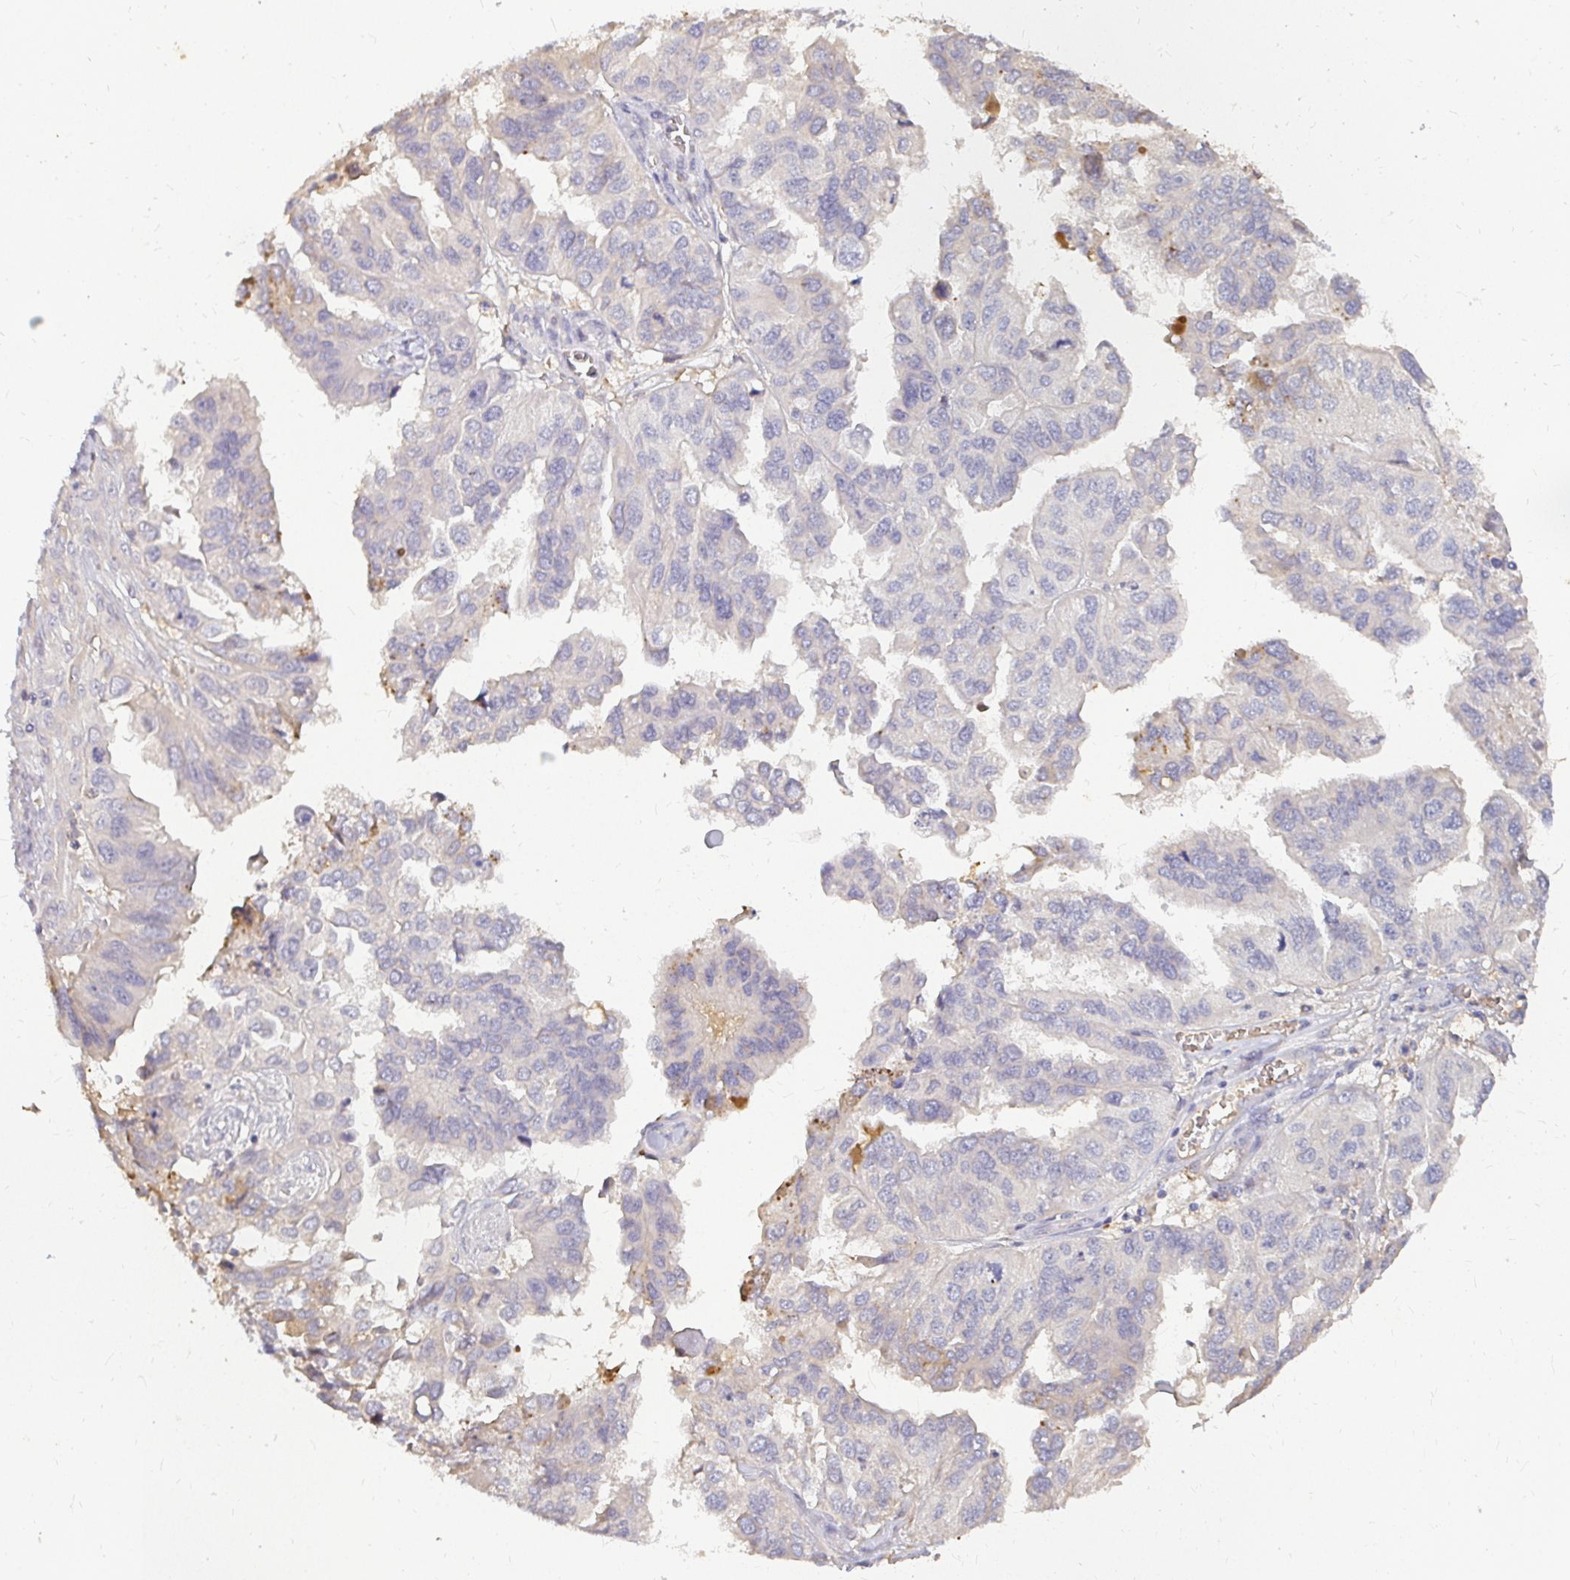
{"staining": {"intensity": "negative", "quantity": "none", "location": "none"}, "tissue": "ovarian cancer", "cell_type": "Tumor cells", "image_type": "cancer", "snomed": [{"axis": "morphology", "description": "Cystadenocarcinoma, serous, NOS"}, {"axis": "topography", "description": "Ovary"}], "caption": "Tumor cells show no significant expression in serous cystadenocarcinoma (ovarian).", "gene": "LOXL4", "patient": {"sex": "female", "age": 79}}